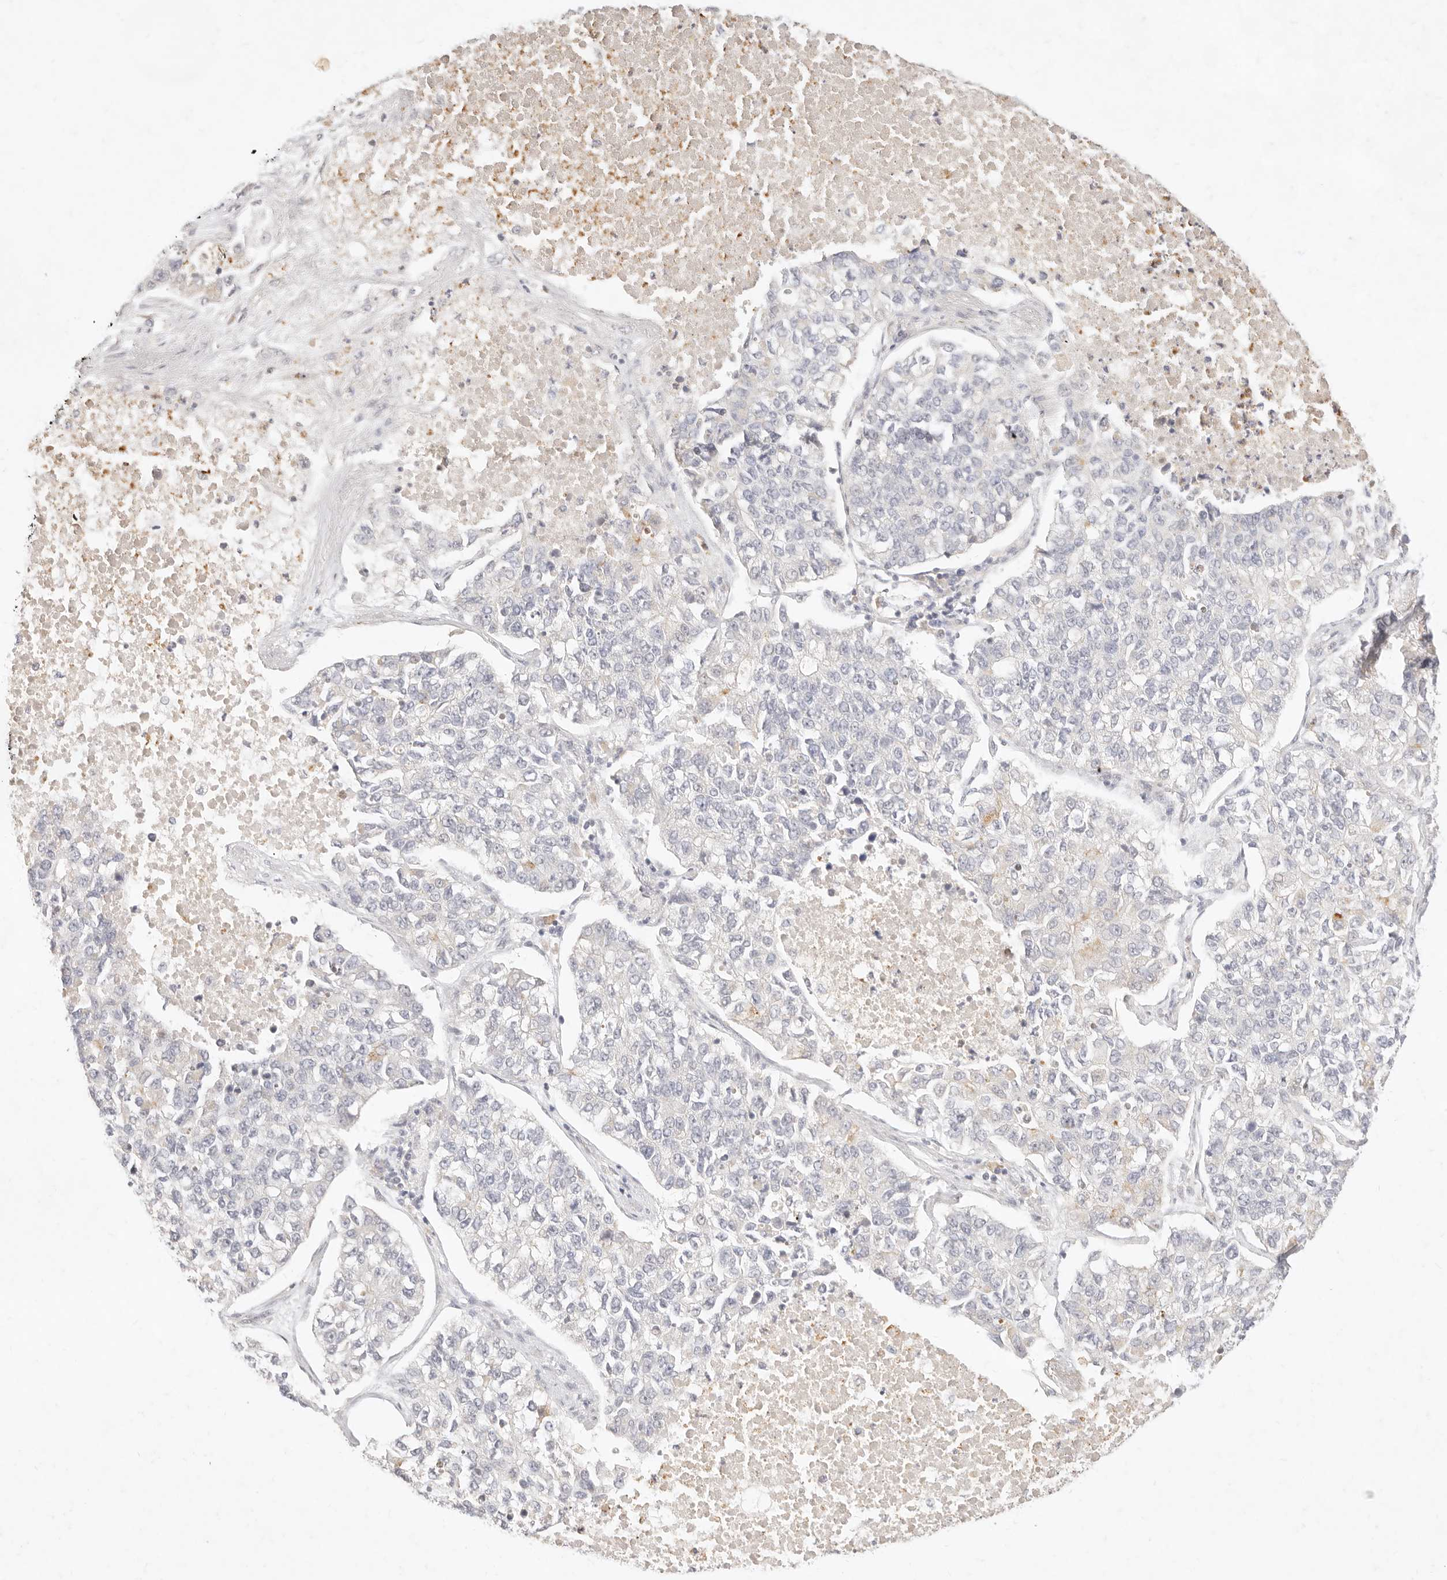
{"staining": {"intensity": "negative", "quantity": "none", "location": "none"}, "tissue": "lung cancer", "cell_type": "Tumor cells", "image_type": "cancer", "snomed": [{"axis": "morphology", "description": "Adenocarcinoma, NOS"}, {"axis": "topography", "description": "Lung"}], "caption": "High power microscopy photomicrograph of an IHC micrograph of lung adenocarcinoma, revealing no significant expression in tumor cells.", "gene": "ASCL3", "patient": {"sex": "male", "age": 49}}